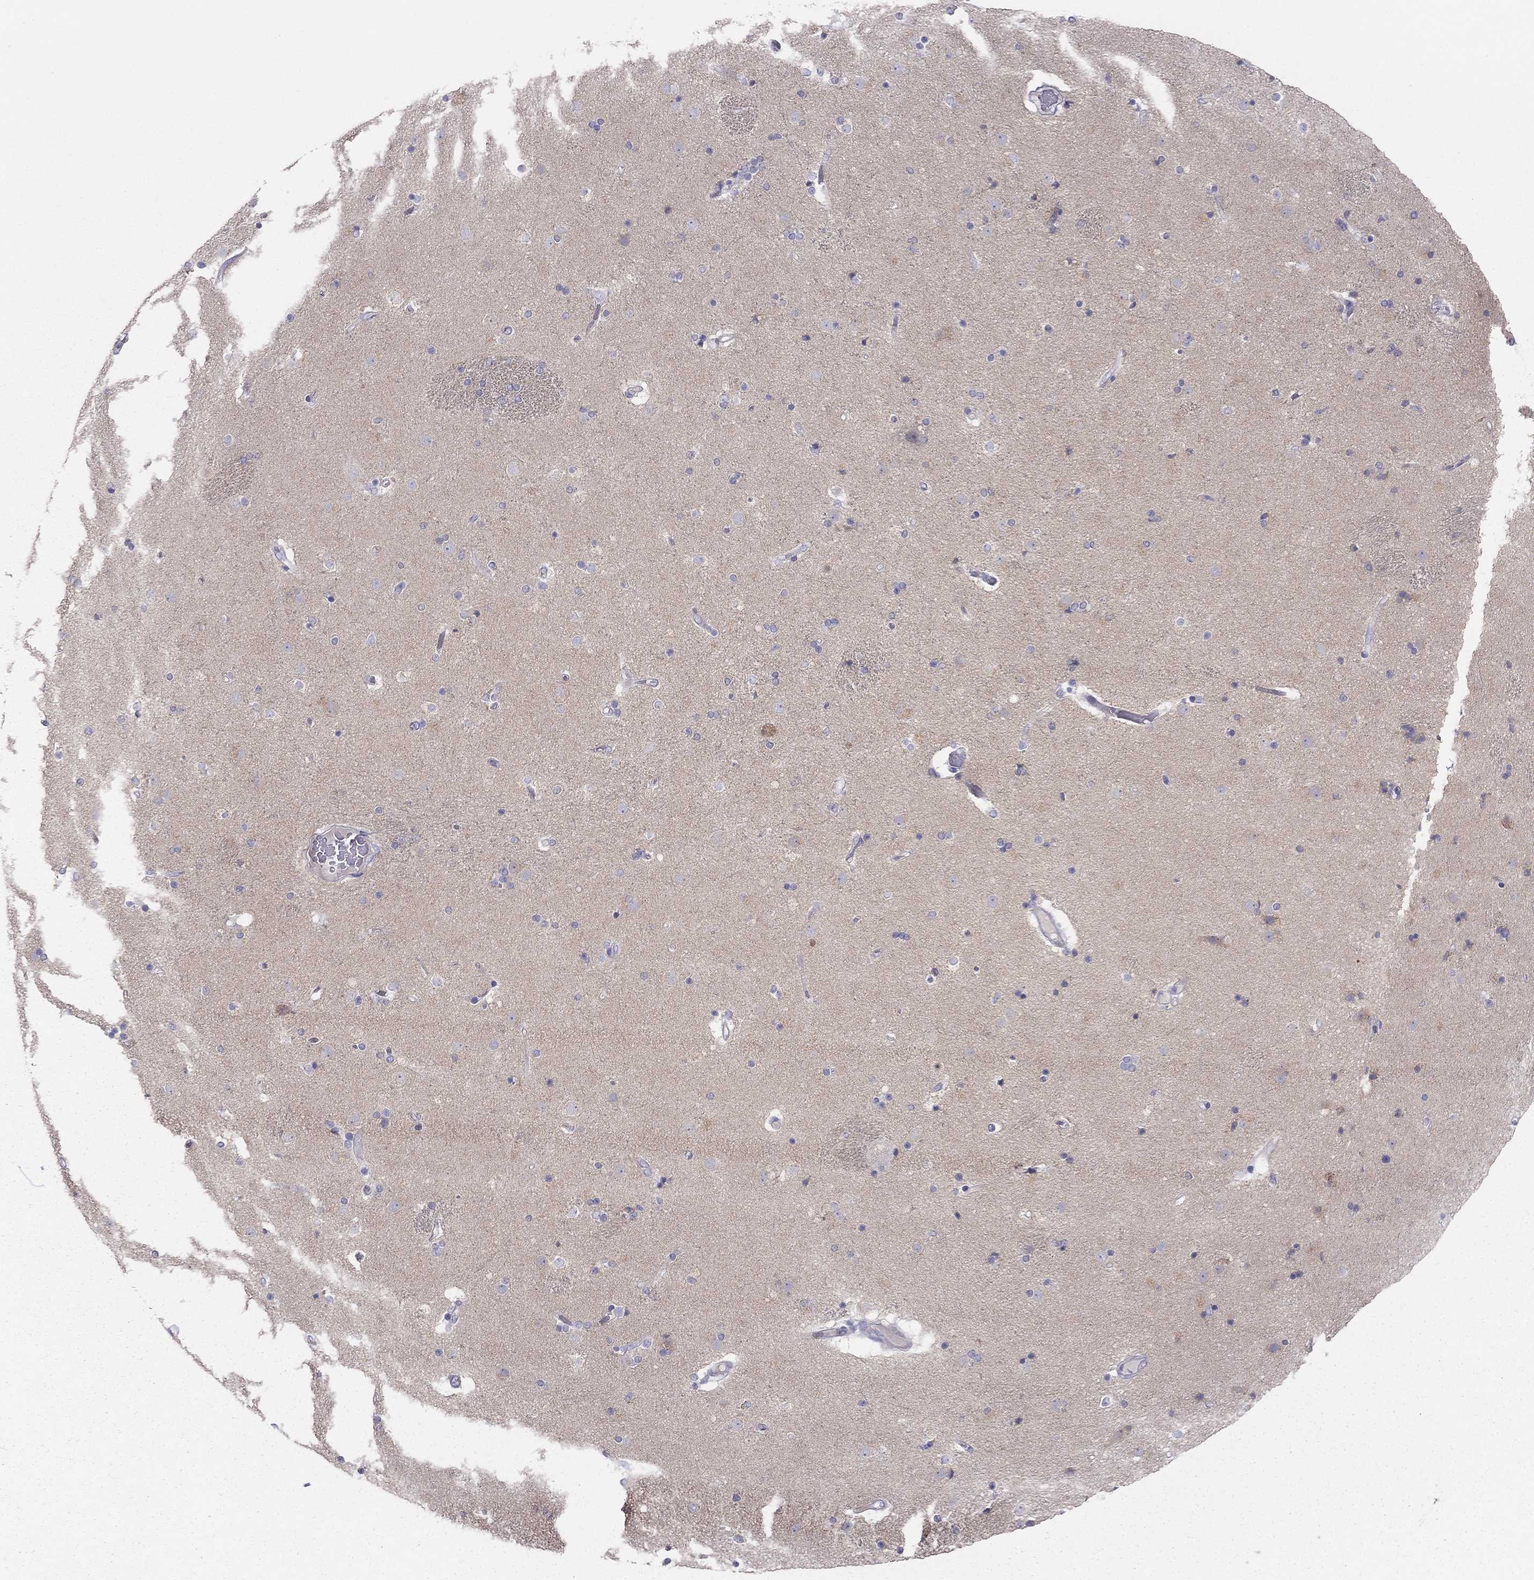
{"staining": {"intensity": "negative", "quantity": "none", "location": "none"}, "tissue": "caudate", "cell_type": "Glial cells", "image_type": "normal", "snomed": [{"axis": "morphology", "description": "Normal tissue, NOS"}, {"axis": "topography", "description": "Lateral ventricle wall"}], "caption": "Immunohistochemistry of normal human caudate shows no positivity in glial cells.", "gene": "MGAT4C", "patient": {"sex": "female", "age": 71}}